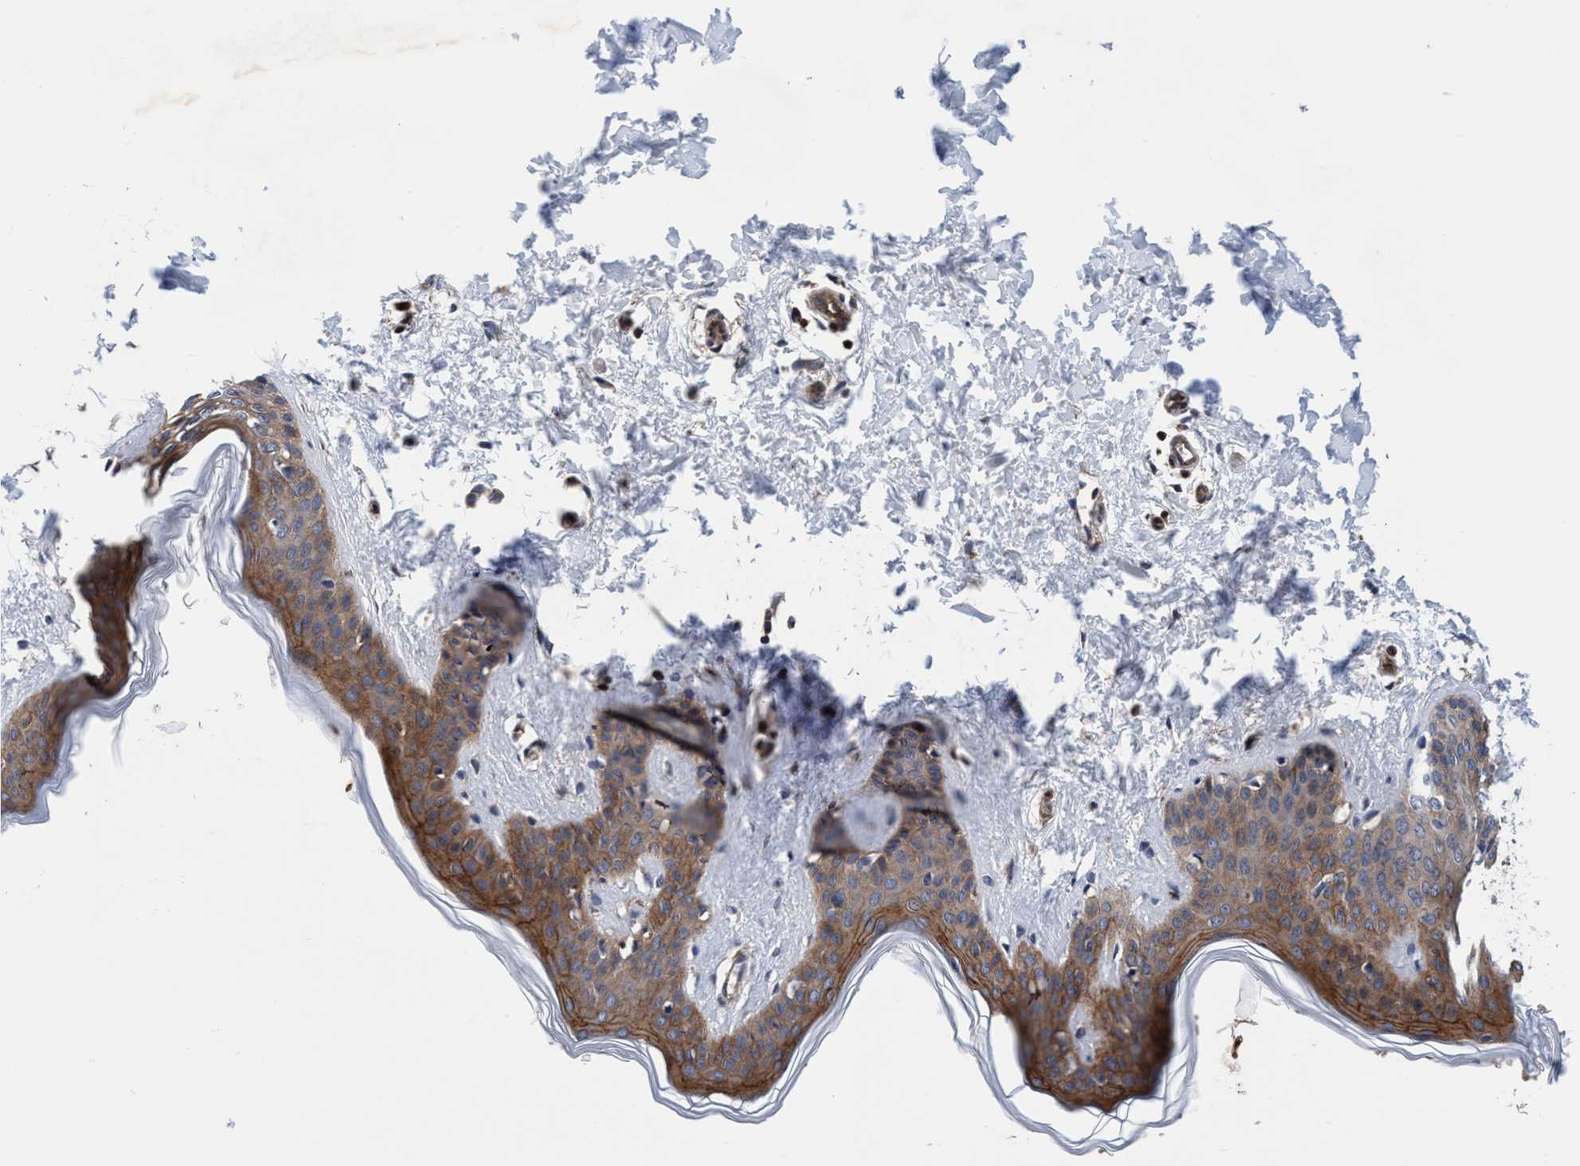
{"staining": {"intensity": "moderate", "quantity": "25%-75%", "location": "cytoplasmic/membranous"}, "tissue": "skin", "cell_type": "Fibroblasts", "image_type": "normal", "snomed": [{"axis": "morphology", "description": "Normal tissue, NOS"}, {"axis": "topography", "description": "Skin"}], "caption": "Immunohistochemical staining of benign skin shows 25%-75% levels of moderate cytoplasmic/membranous protein expression in approximately 25%-75% of fibroblasts.", "gene": "MCM3AP", "patient": {"sex": "female", "age": 17}}